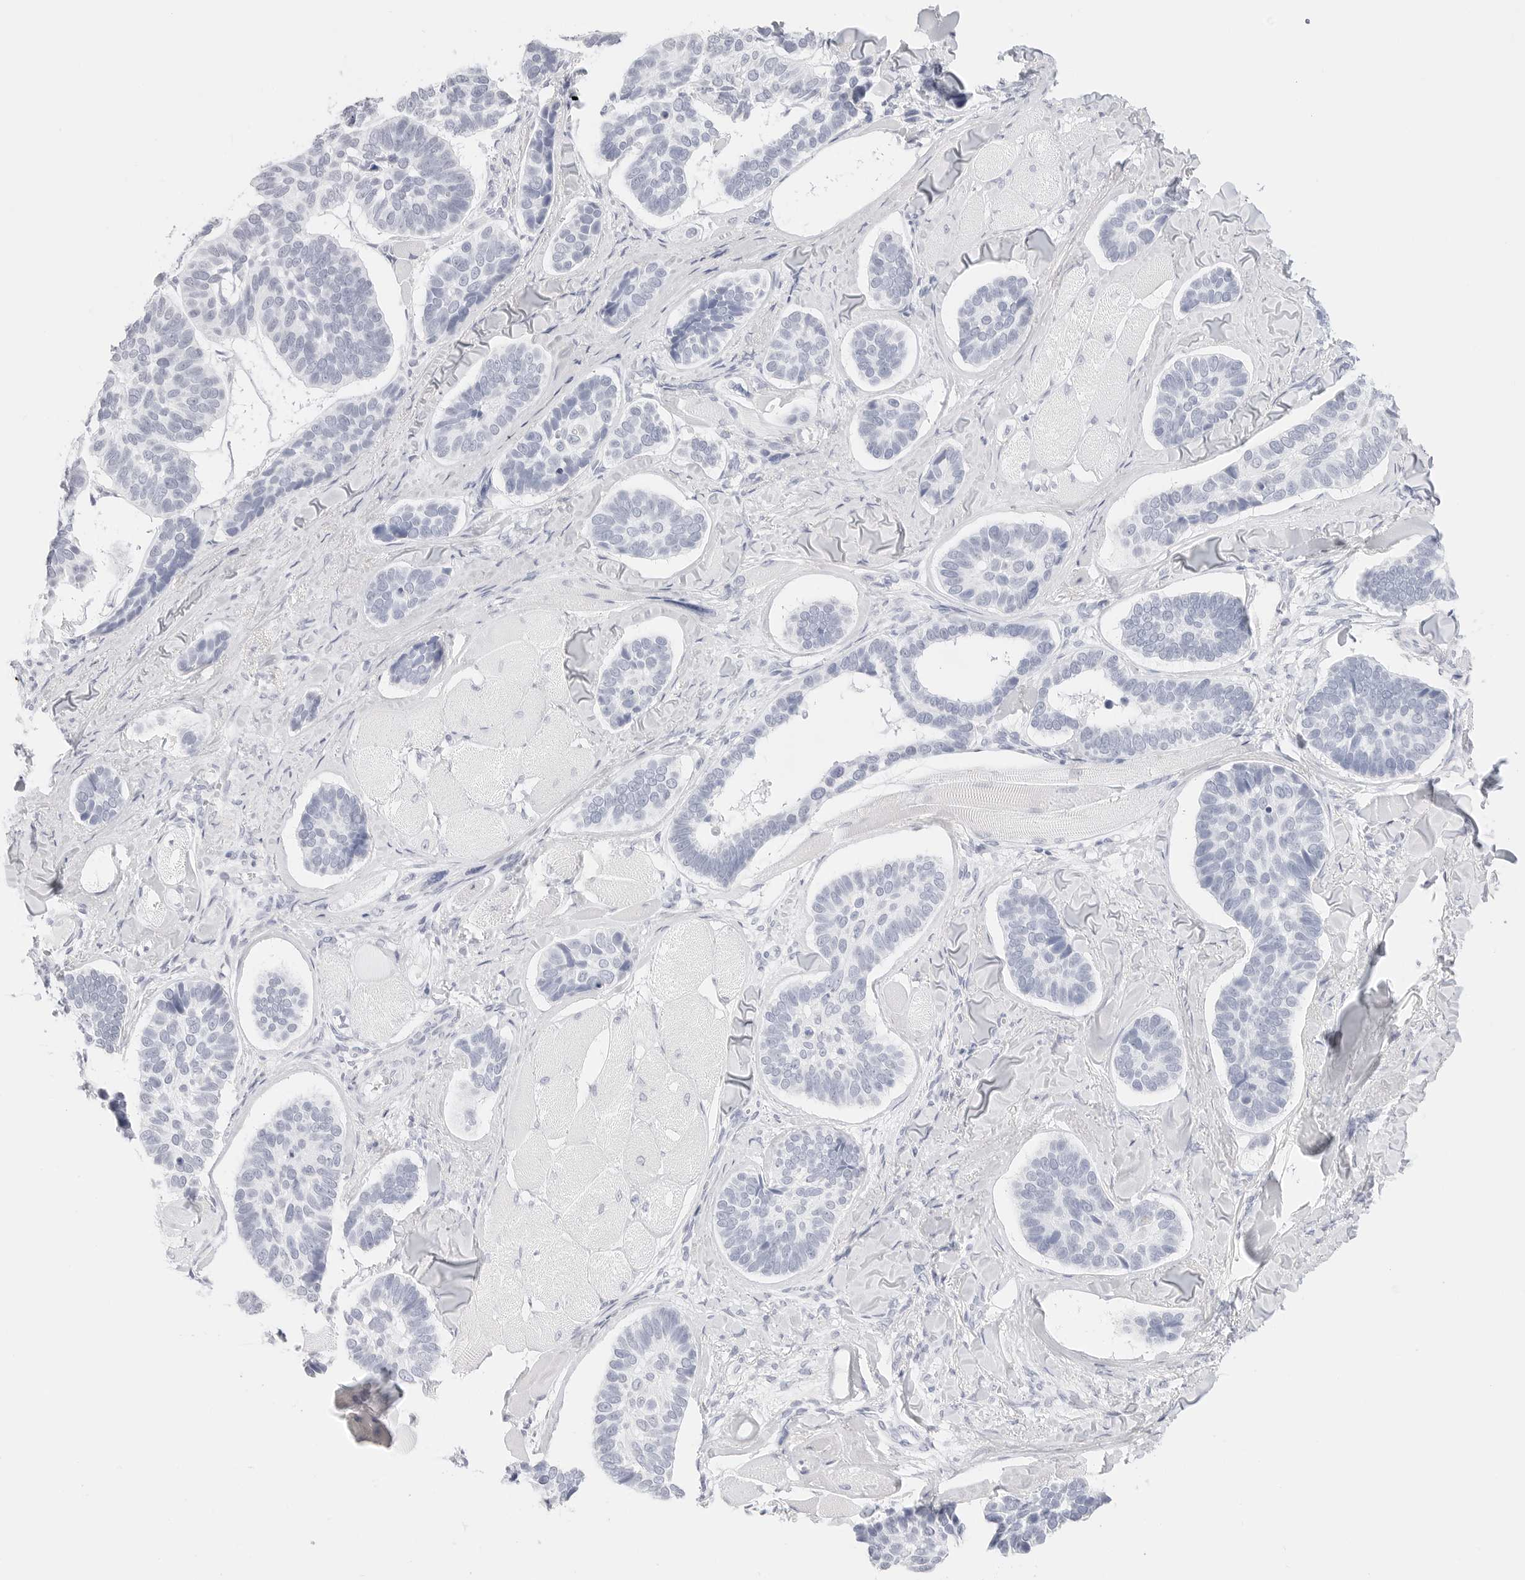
{"staining": {"intensity": "negative", "quantity": "none", "location": "none"}, "tissue": "skin cancer", "cell_type": "Tumor cells", "image_type": "cancer", "snomed": [{"axis": "morphology", "description": "Basal cell carcinoma"}, {"axis": "topography", "description": "Skin"}], "caption": "This is an immunohistochemistry (IHC) micrograph of skin cancer. There is no staining in tumor cells.", "gene": "TFF2", "patient": {"sex": "male", "age": 62}}